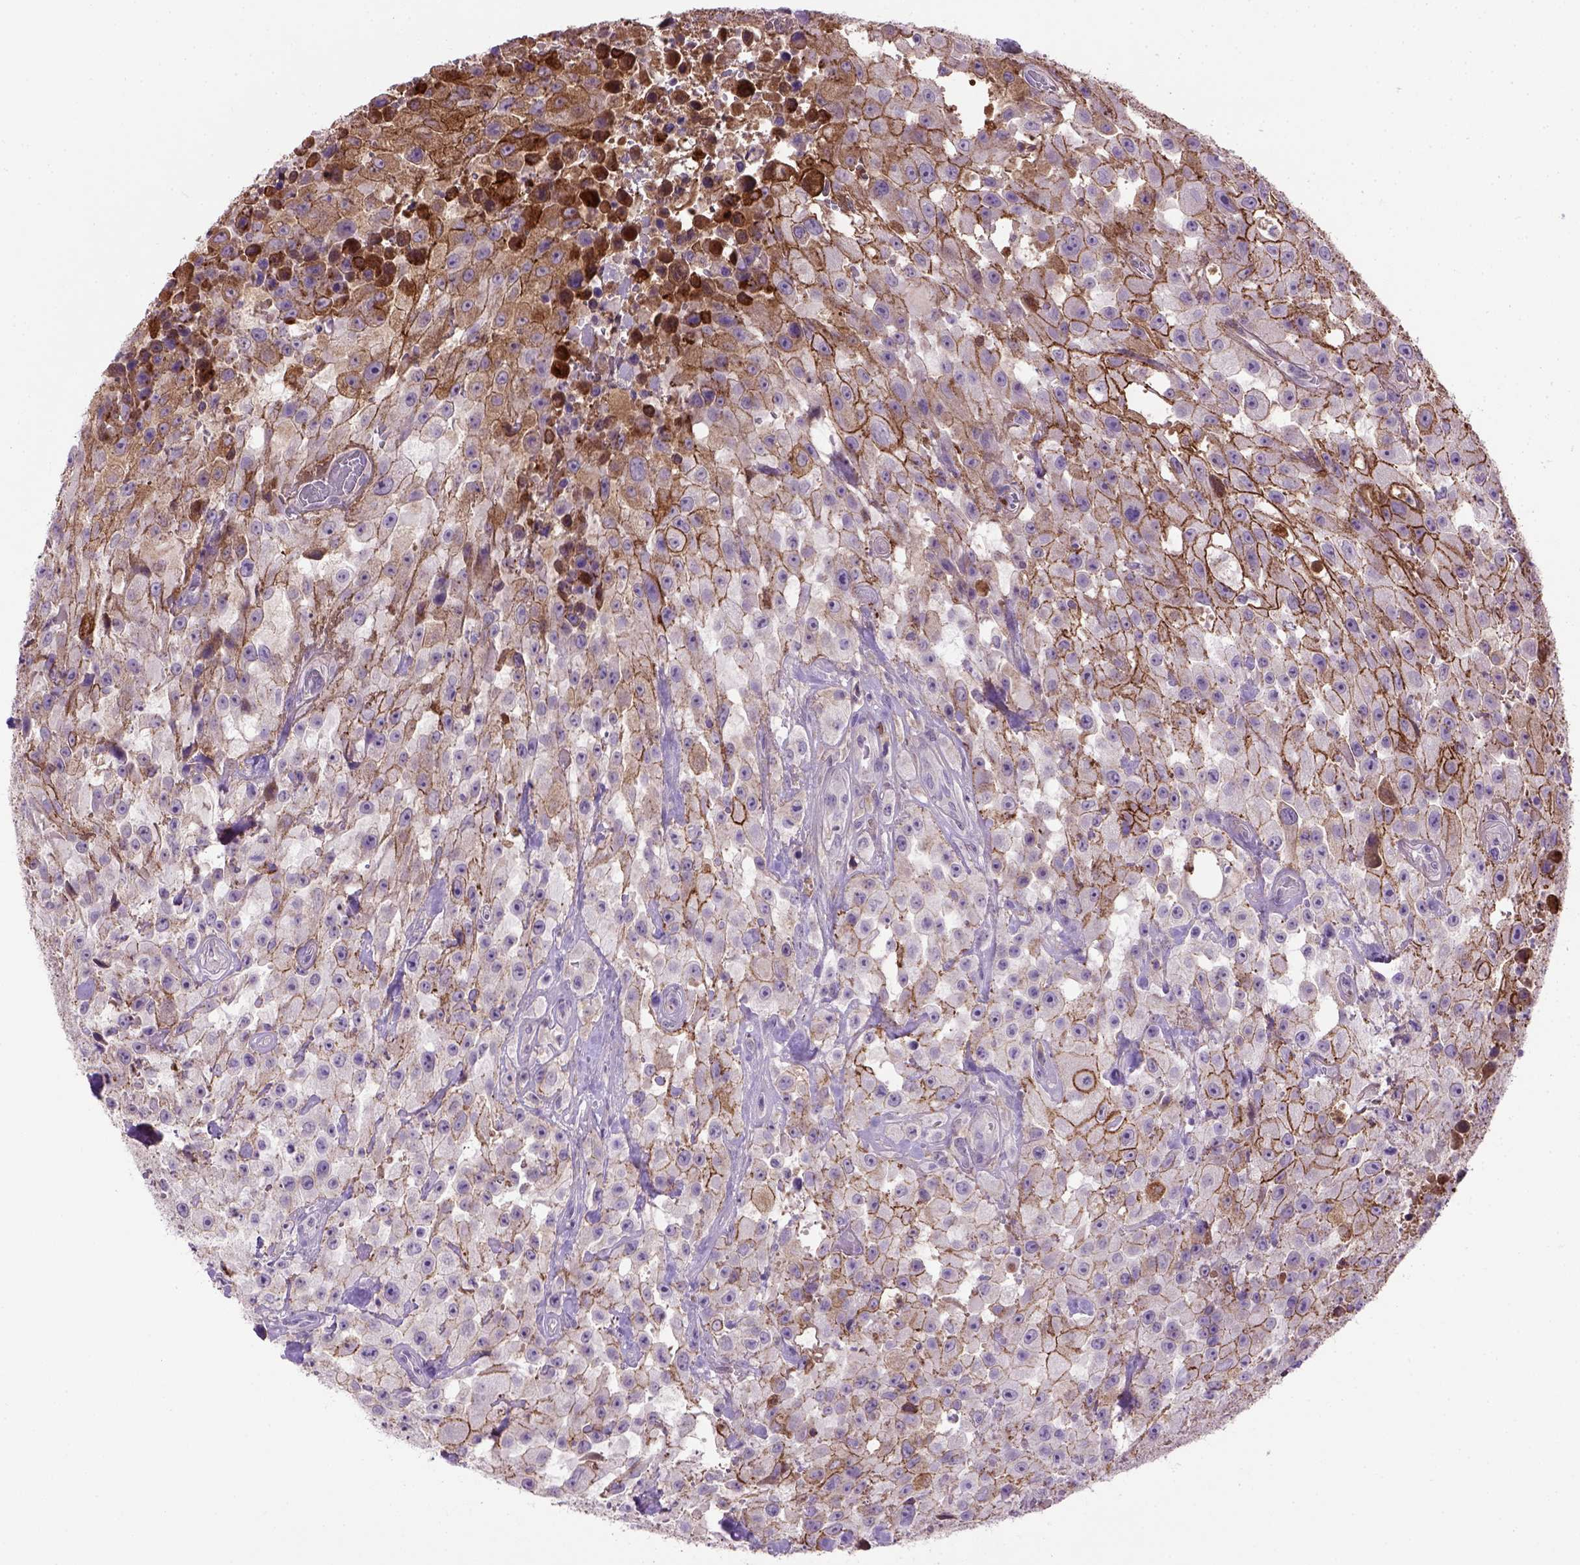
{"staining": {"intensity": "moderate", "quantity": "25%-75%", "location": "cytoplasmic/membranous"}, "tissue": "urothelial cancer", "cell_type": "Tumor cells", "image_type": "cancer", "snomed": [{"axis": "morphology", "description": "Urothelial carcinoma, High grade"}, {"axis": "topography", "description": "Urinary bladder"}], "caption": "Moderate cytoplasmic/membranous expression for a protein is seen in approximately 25%-75% of tumor cells of urothelial cancer using IHC.", "gene": "CDH1", "patient": {"sex": "male", "age": 79}}